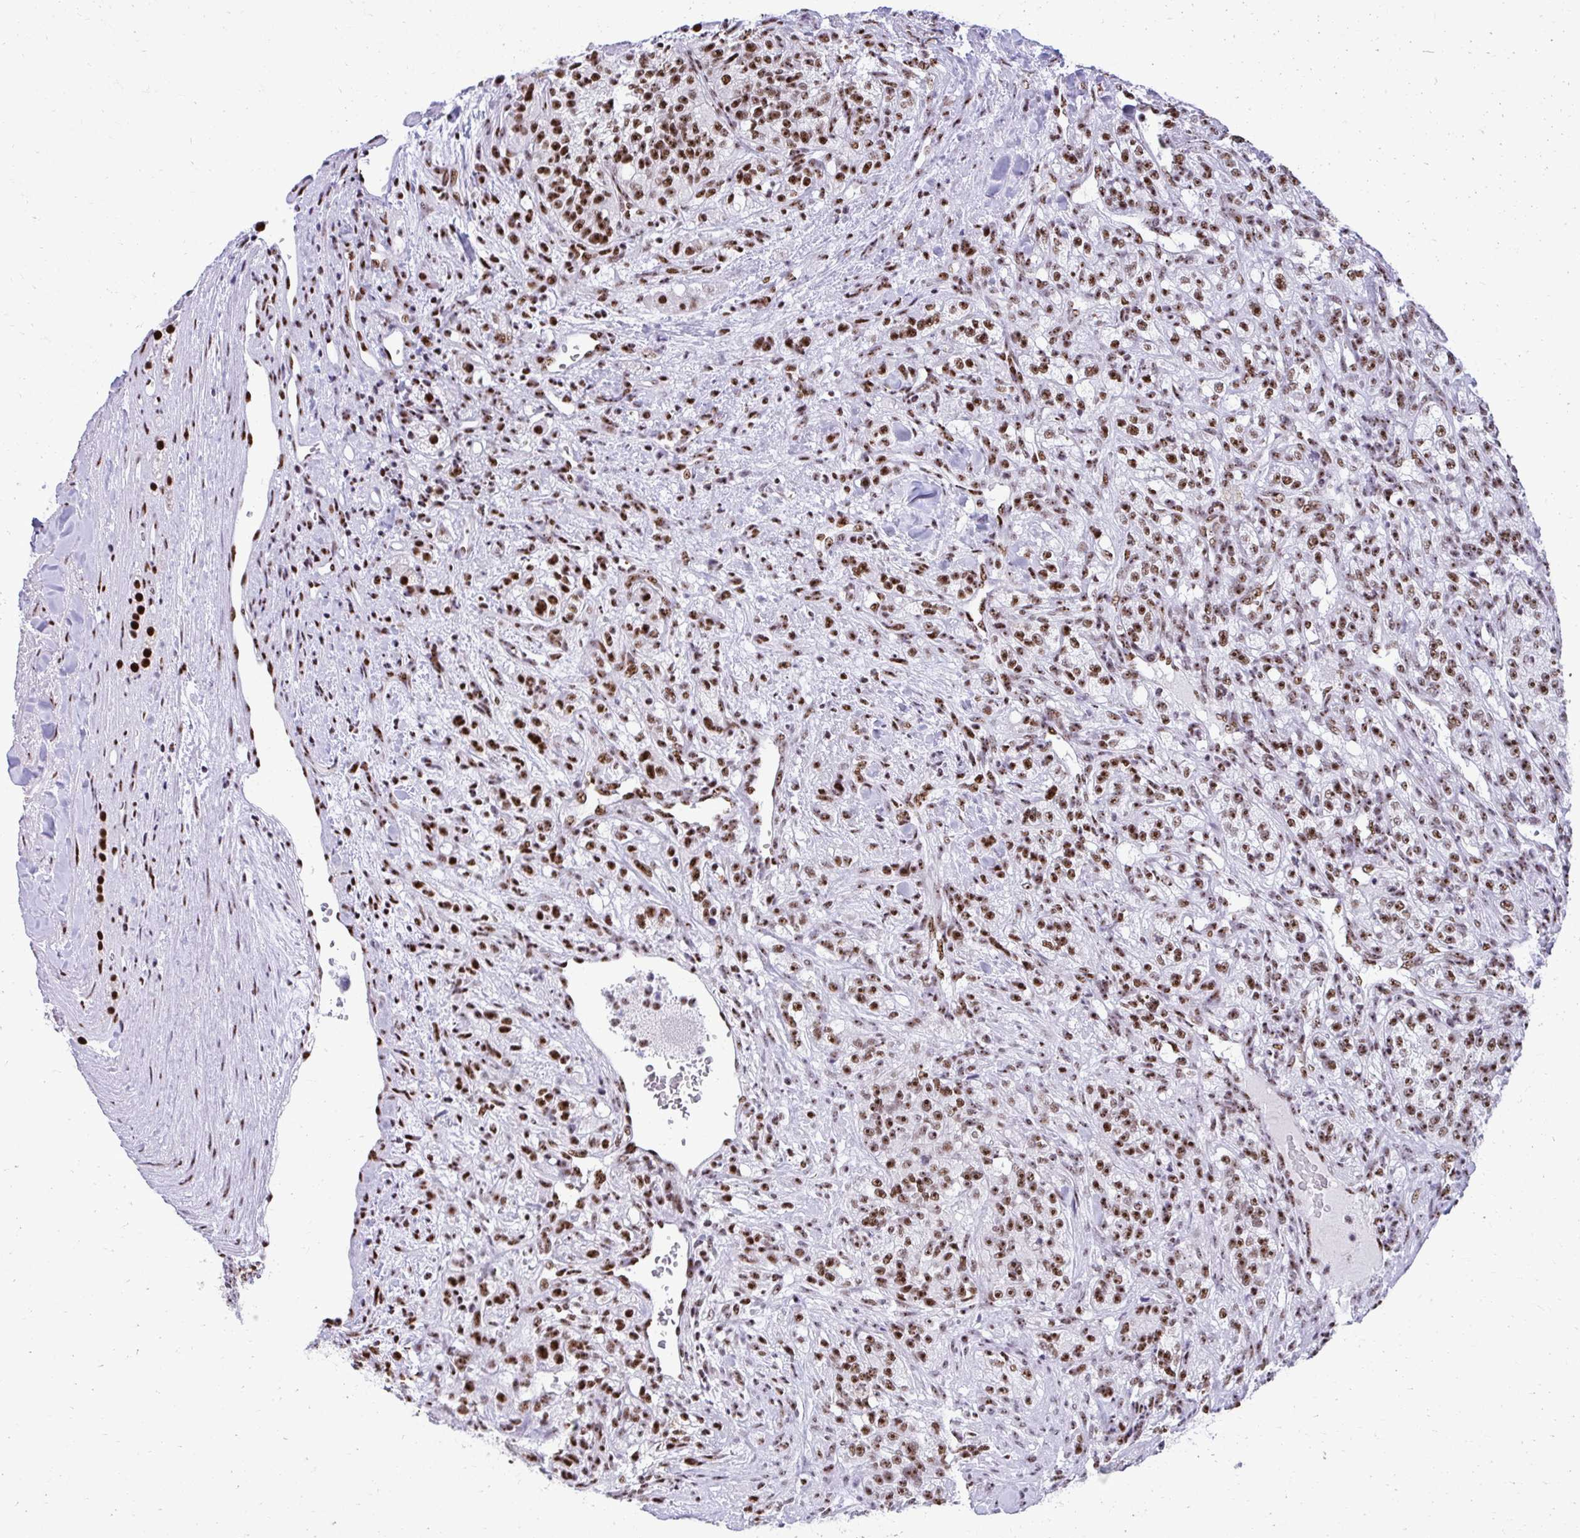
{"staining": {"intensity": "strong", "quantity": ">75%", "location": "nuclear"}, "tissue": "renal cancer", "cell_type": "Tumor cells", "image_type": "cancer", "snomed": [{"axis": "morphology", "description": "Adenocarcinoma, NOS"}, {"axis": "topography", "description": "Kidney"}], "caption": "Protein staining demonstrates strong nuclear staining in approximately >75% of tumor cells in renal cancer.", "gene": "PELP1", "patient": {"sex": "female", "age": 63}}